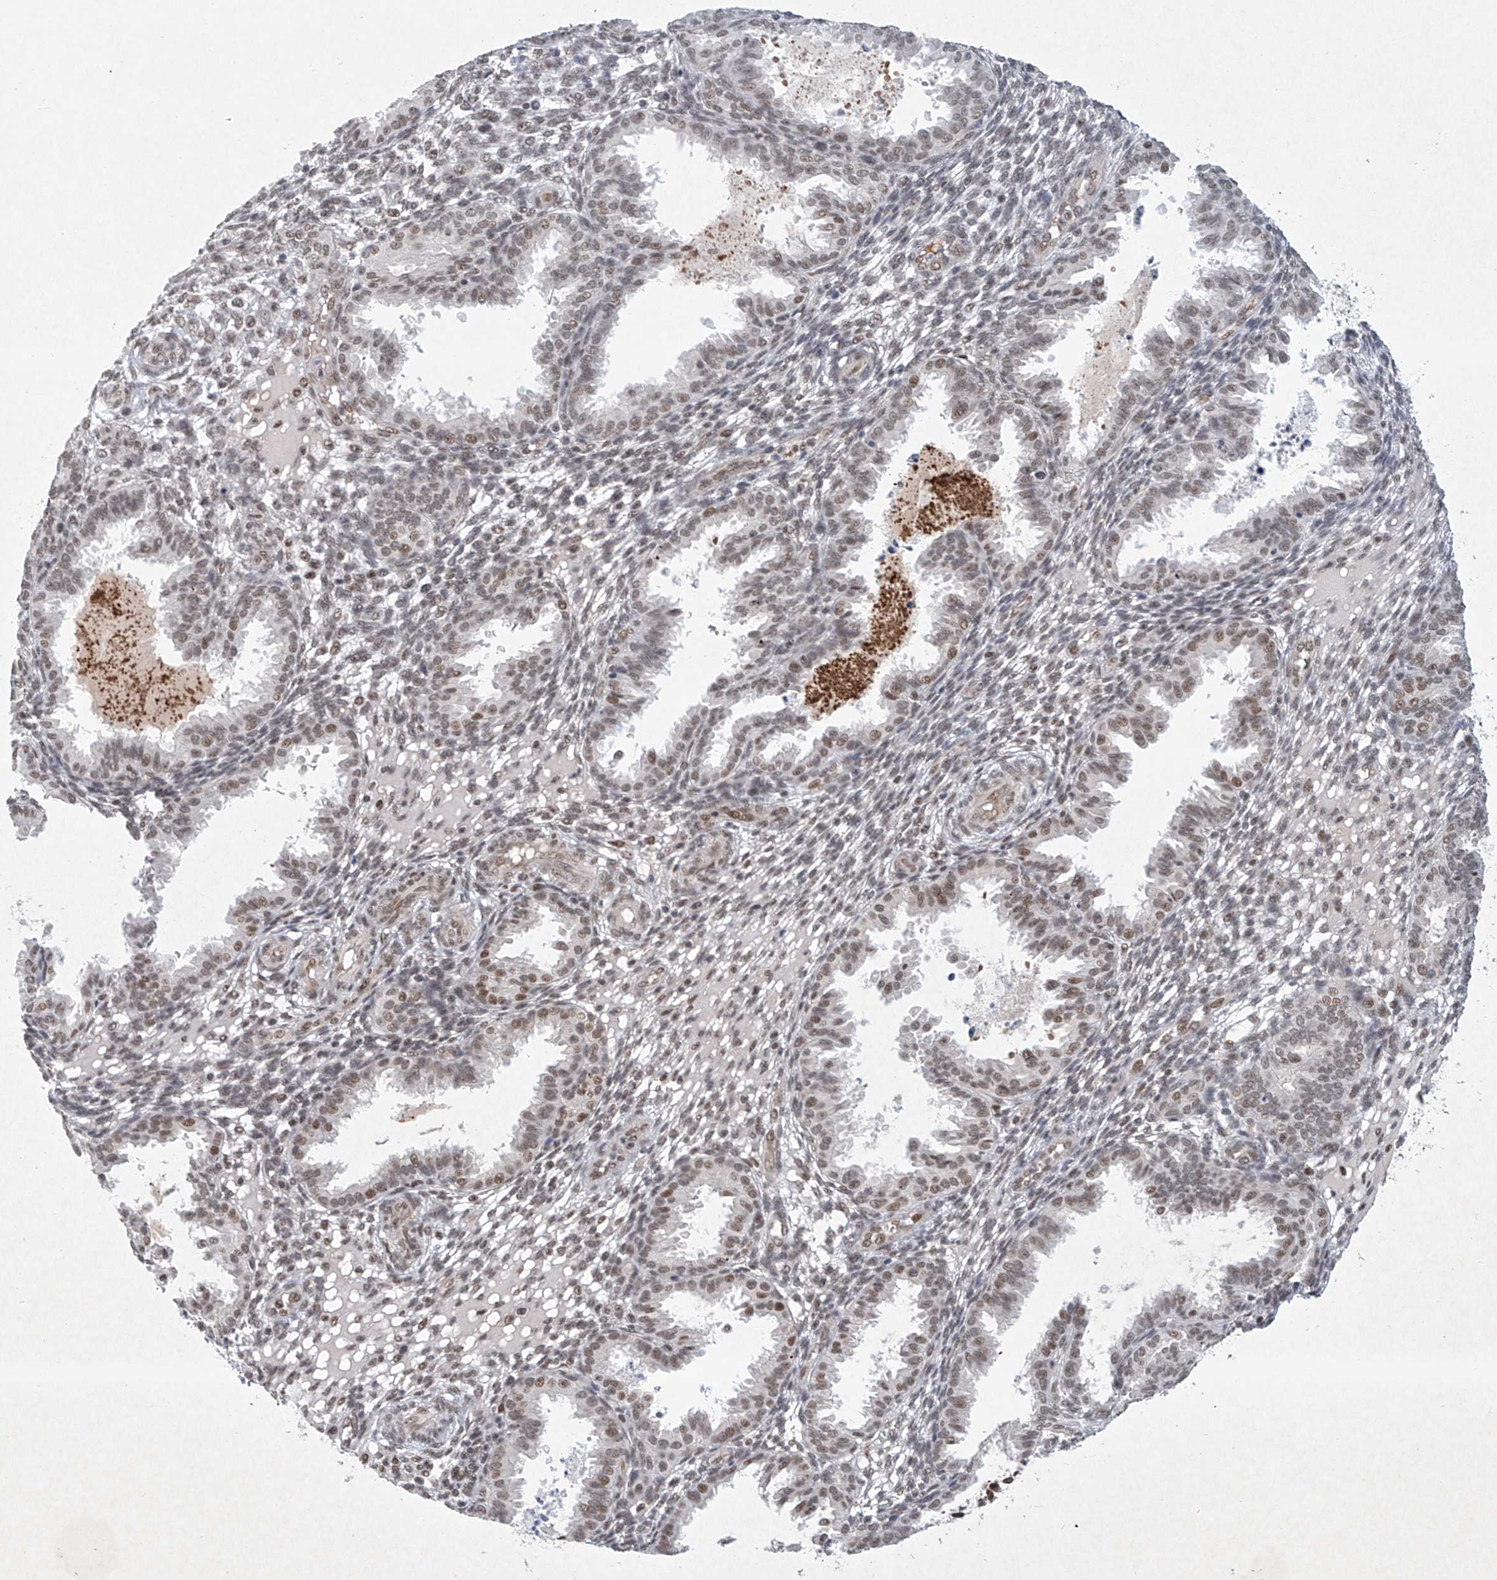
{"staining": {"intensity": "moderate", "quantity": "25%-75%", "location": "nuclear"}, "tissue": "endometrium", "cell_type": "Cells in endometrial stroma", "image_type": "normal", "snomed": [{"axis": "morphology", "description": "Normal tissue, NOS"}, {"axis": "topography", "description": "Endometrium"}], "caption": "Benign endometrium reveals moderate nuclear expression in about 25%-75% of cells in endometrial stroma The protein of interest is shown in brown color, while the nuclei are stained blue..", "gene": "ZNF470", "patient": {"sex": "female", "age": 33}}